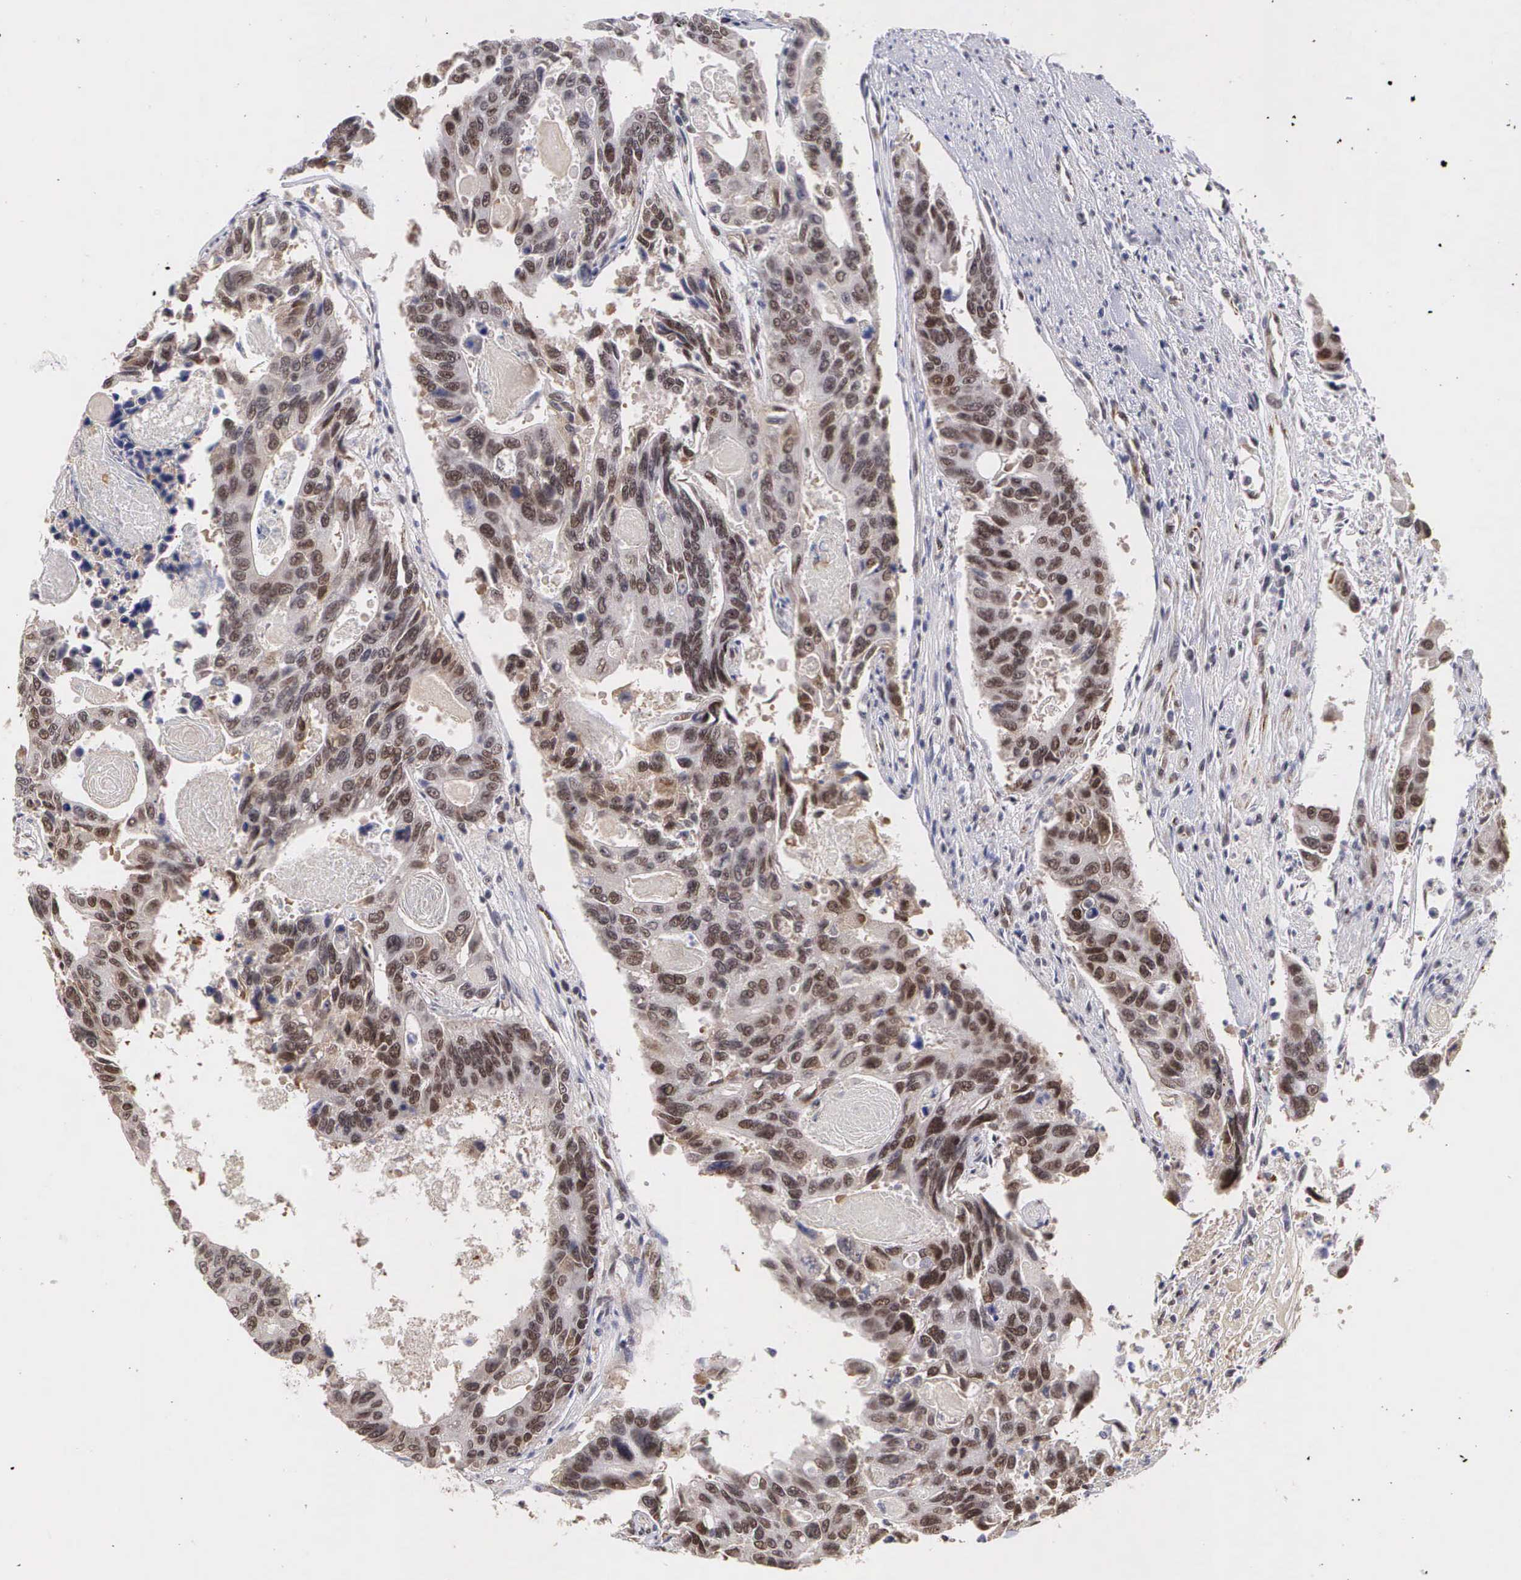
{"staining": {"intensity": "moderate", "quantity": ">75%", "location": "nuclear"}, "tissue": "colorectal cancer", "cell_type": "Tumor cells", "image_type": "cancer", "snomed": [{"axis": "morphology", "description": "Adenocarcinoma, NOS"}, {"axis": "topography", "description": "Colon"}], "caption": "Protein analysis of colorectal cancer (adenocarcinoma) tissue exhibits moderate nuclear staining in about >75% of tumor cells.", "gene": "MORC2", "patient": {"sex": "female", "age": 86}}